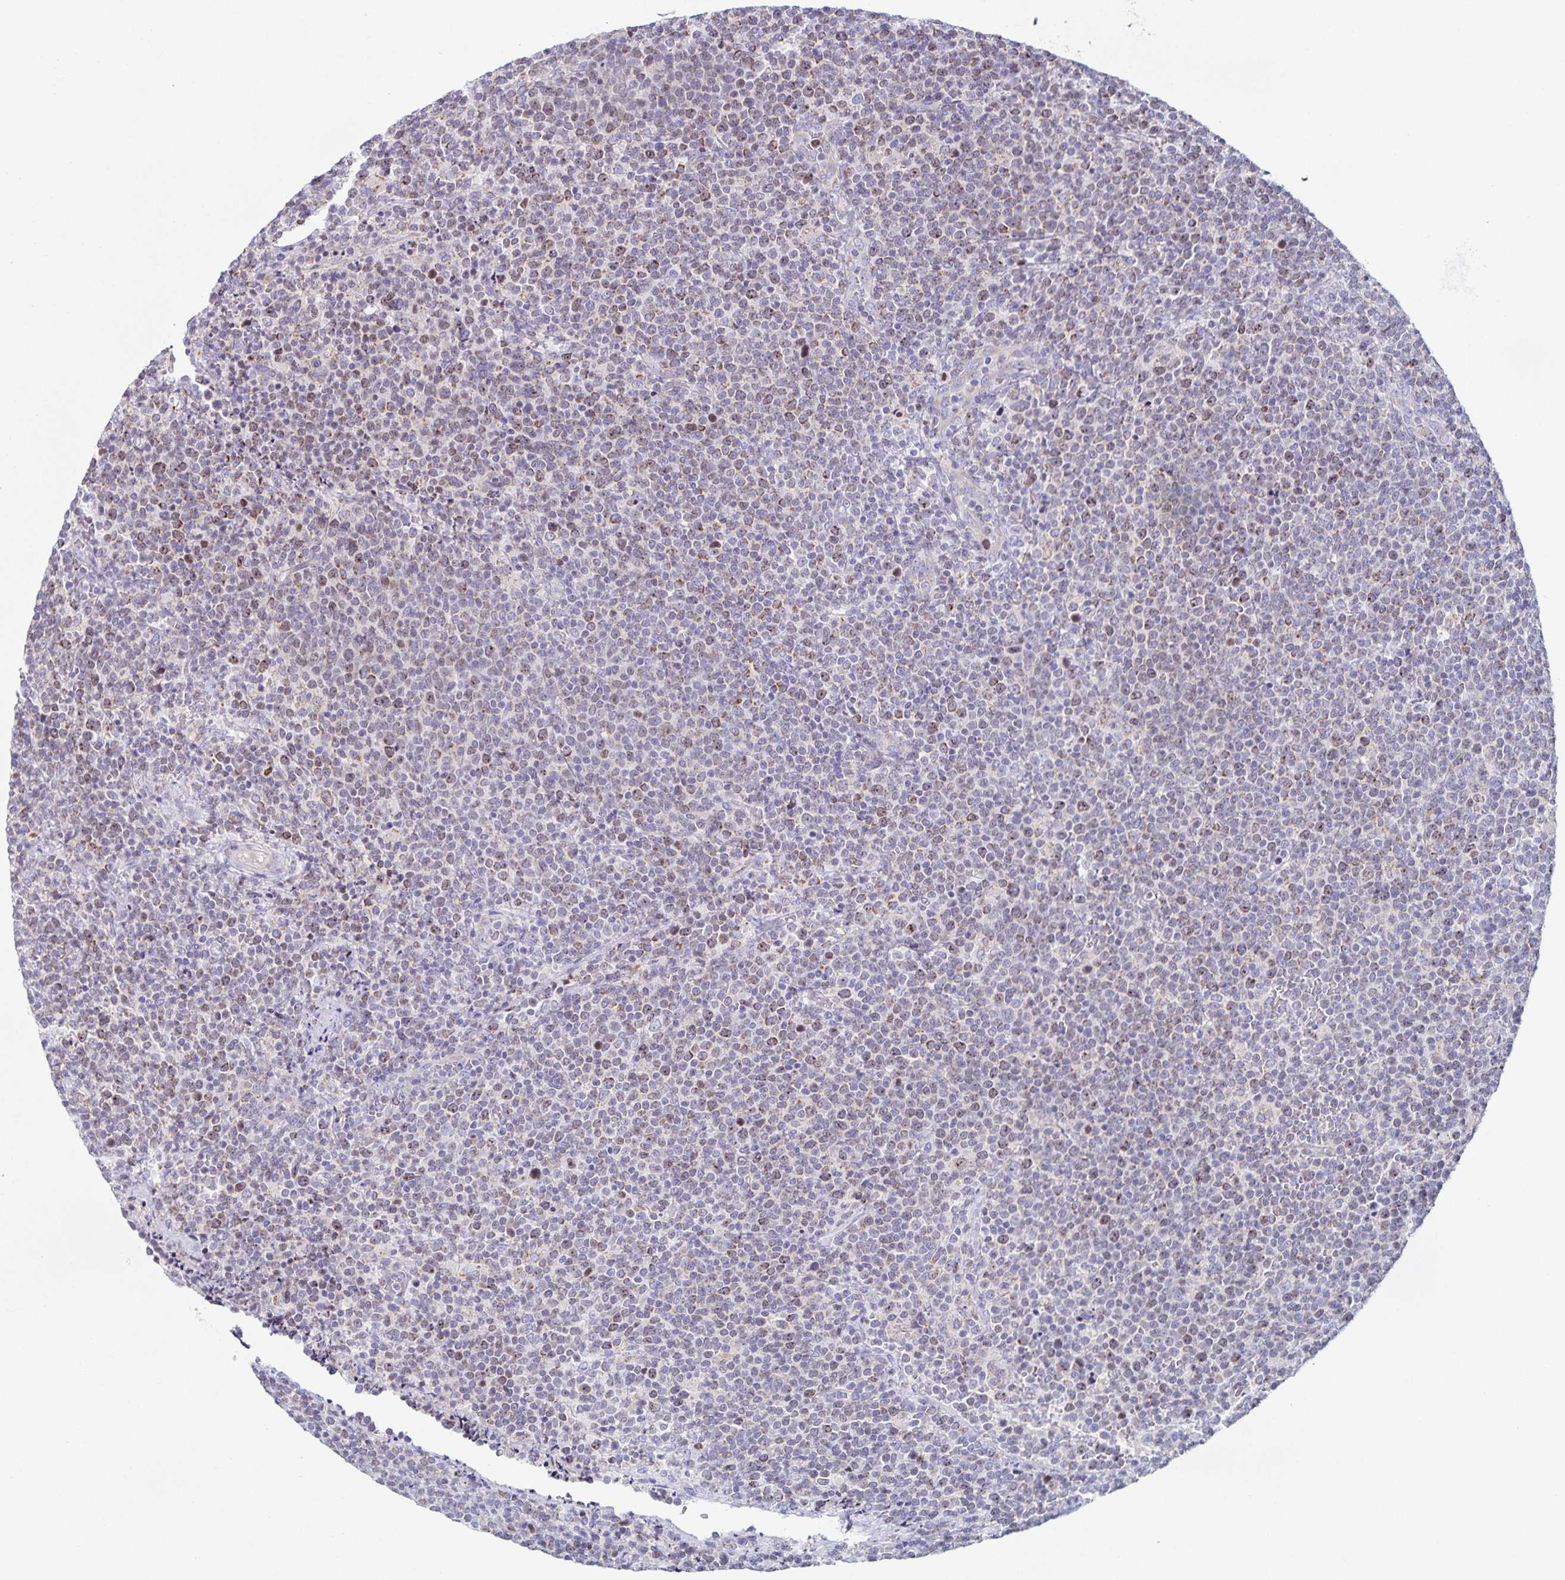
{"staining": {"intensity": "weak", "quantity": "25%-75%", "location": "nuclear"}, "tissue": "lymphoma", "cell_type": "Tumor cells", "image_type": "cancer", "snomed": [{"axis": "morphology", "description": "Malignant lymphoma, non-Hodgkin's type, High grade"}, {"axis": "topography", "description": "Lymph node"}], "caption": "Lymphoma was stained to show a protein in brown. There is low levels of weak nuclear expression in about 25%-75% of tumor cells.", "gene": "CENPH", "patient": {"sex": "male", "age": 61}}